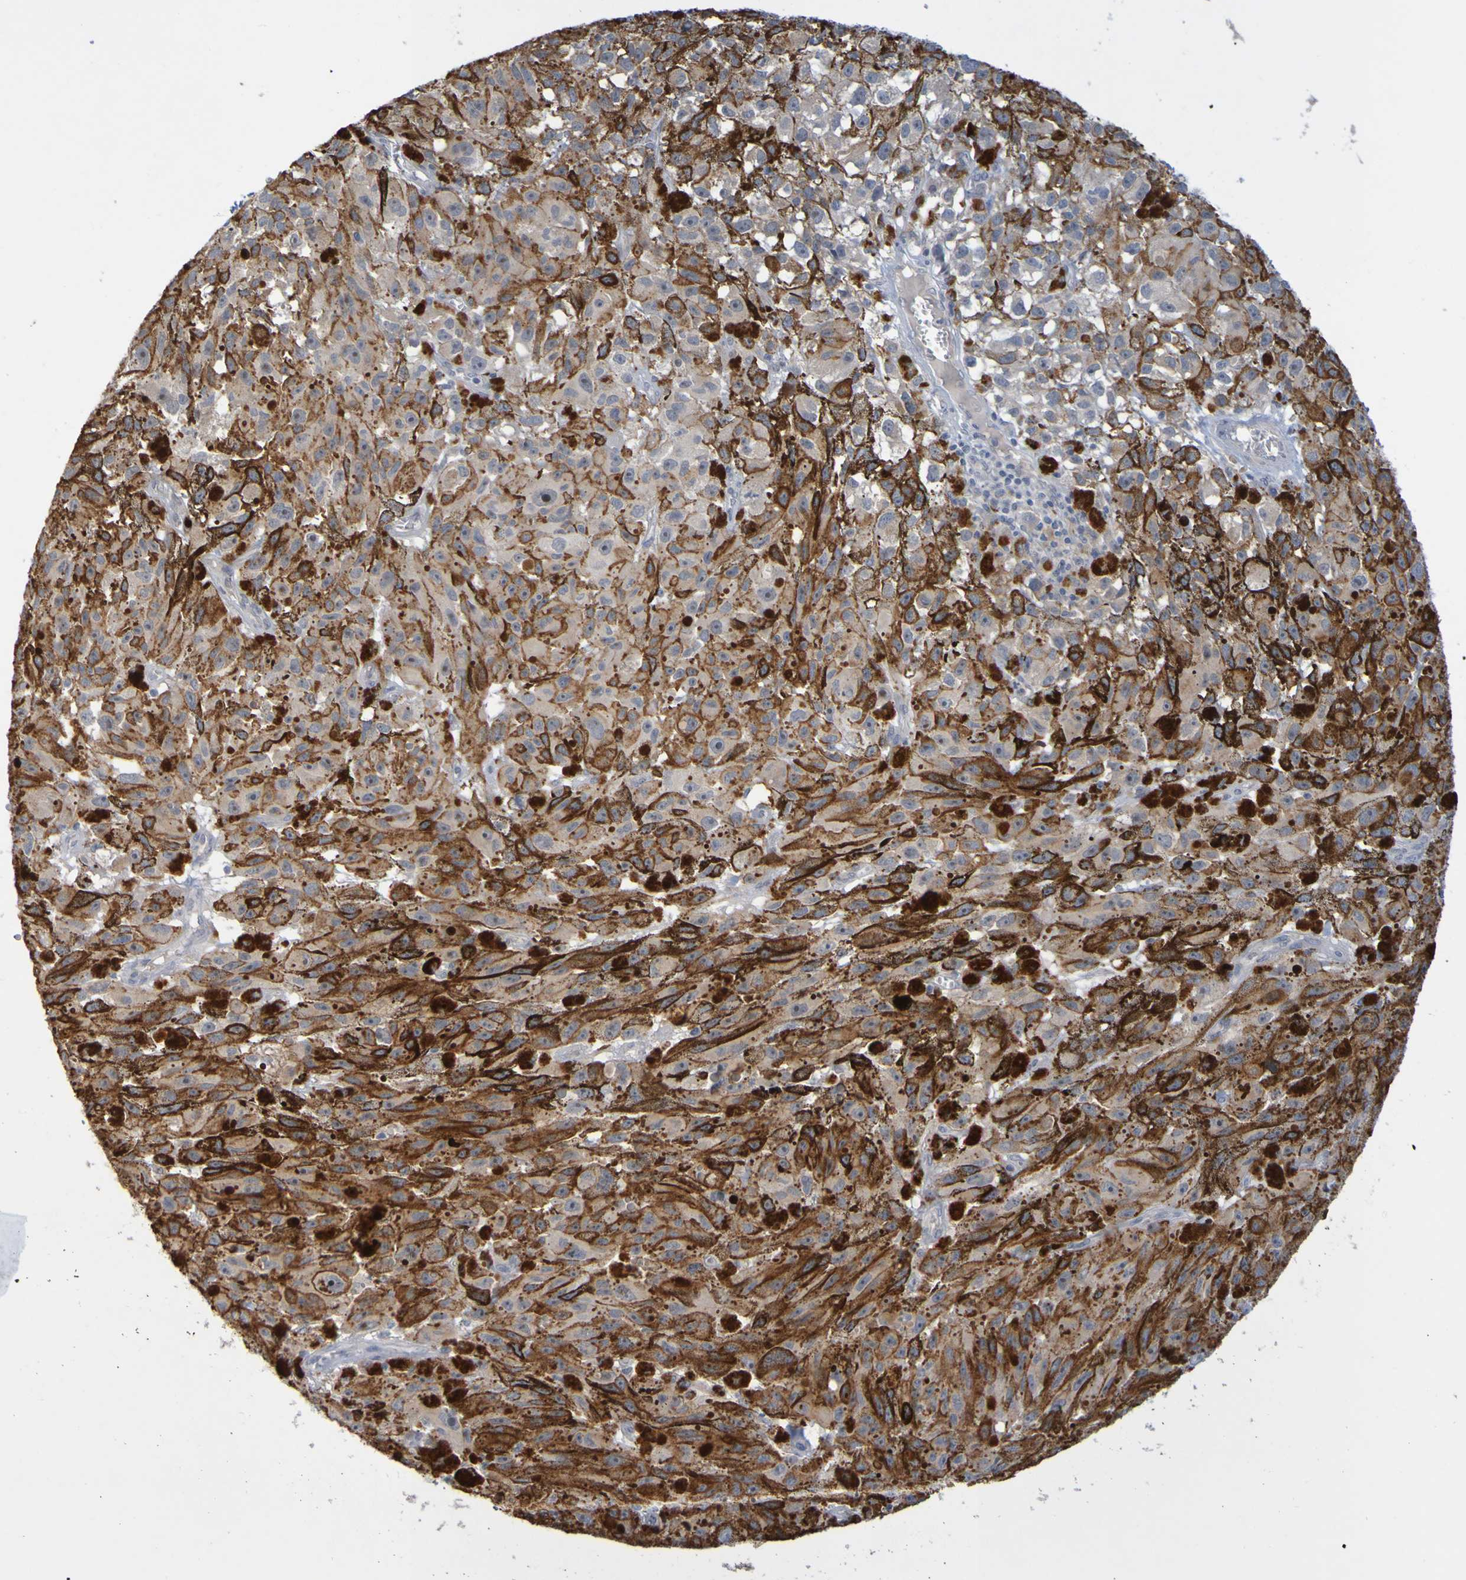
{"staining": {"intensity": "weak", "quantity": "25%-75%", "location": "cytoplasmic/membranous"}, "tissue": "melanoma", "cell_type": "Tumor cells", "image_type": "cancer", "snomed": [{"axis": "morphology", "description": "Malignant melanoma, NOS"}, {"axis": "topography", "description": "Skin"}], "caption": "Immunohistochemistry (DAB) staining of human melanoma reveals weak cytoplasmic/membranous protein positivity in approximately 25%-75% of tumor cells.", "gene": "LILRB5", "patient": {"sex": "female", "age": 104}}